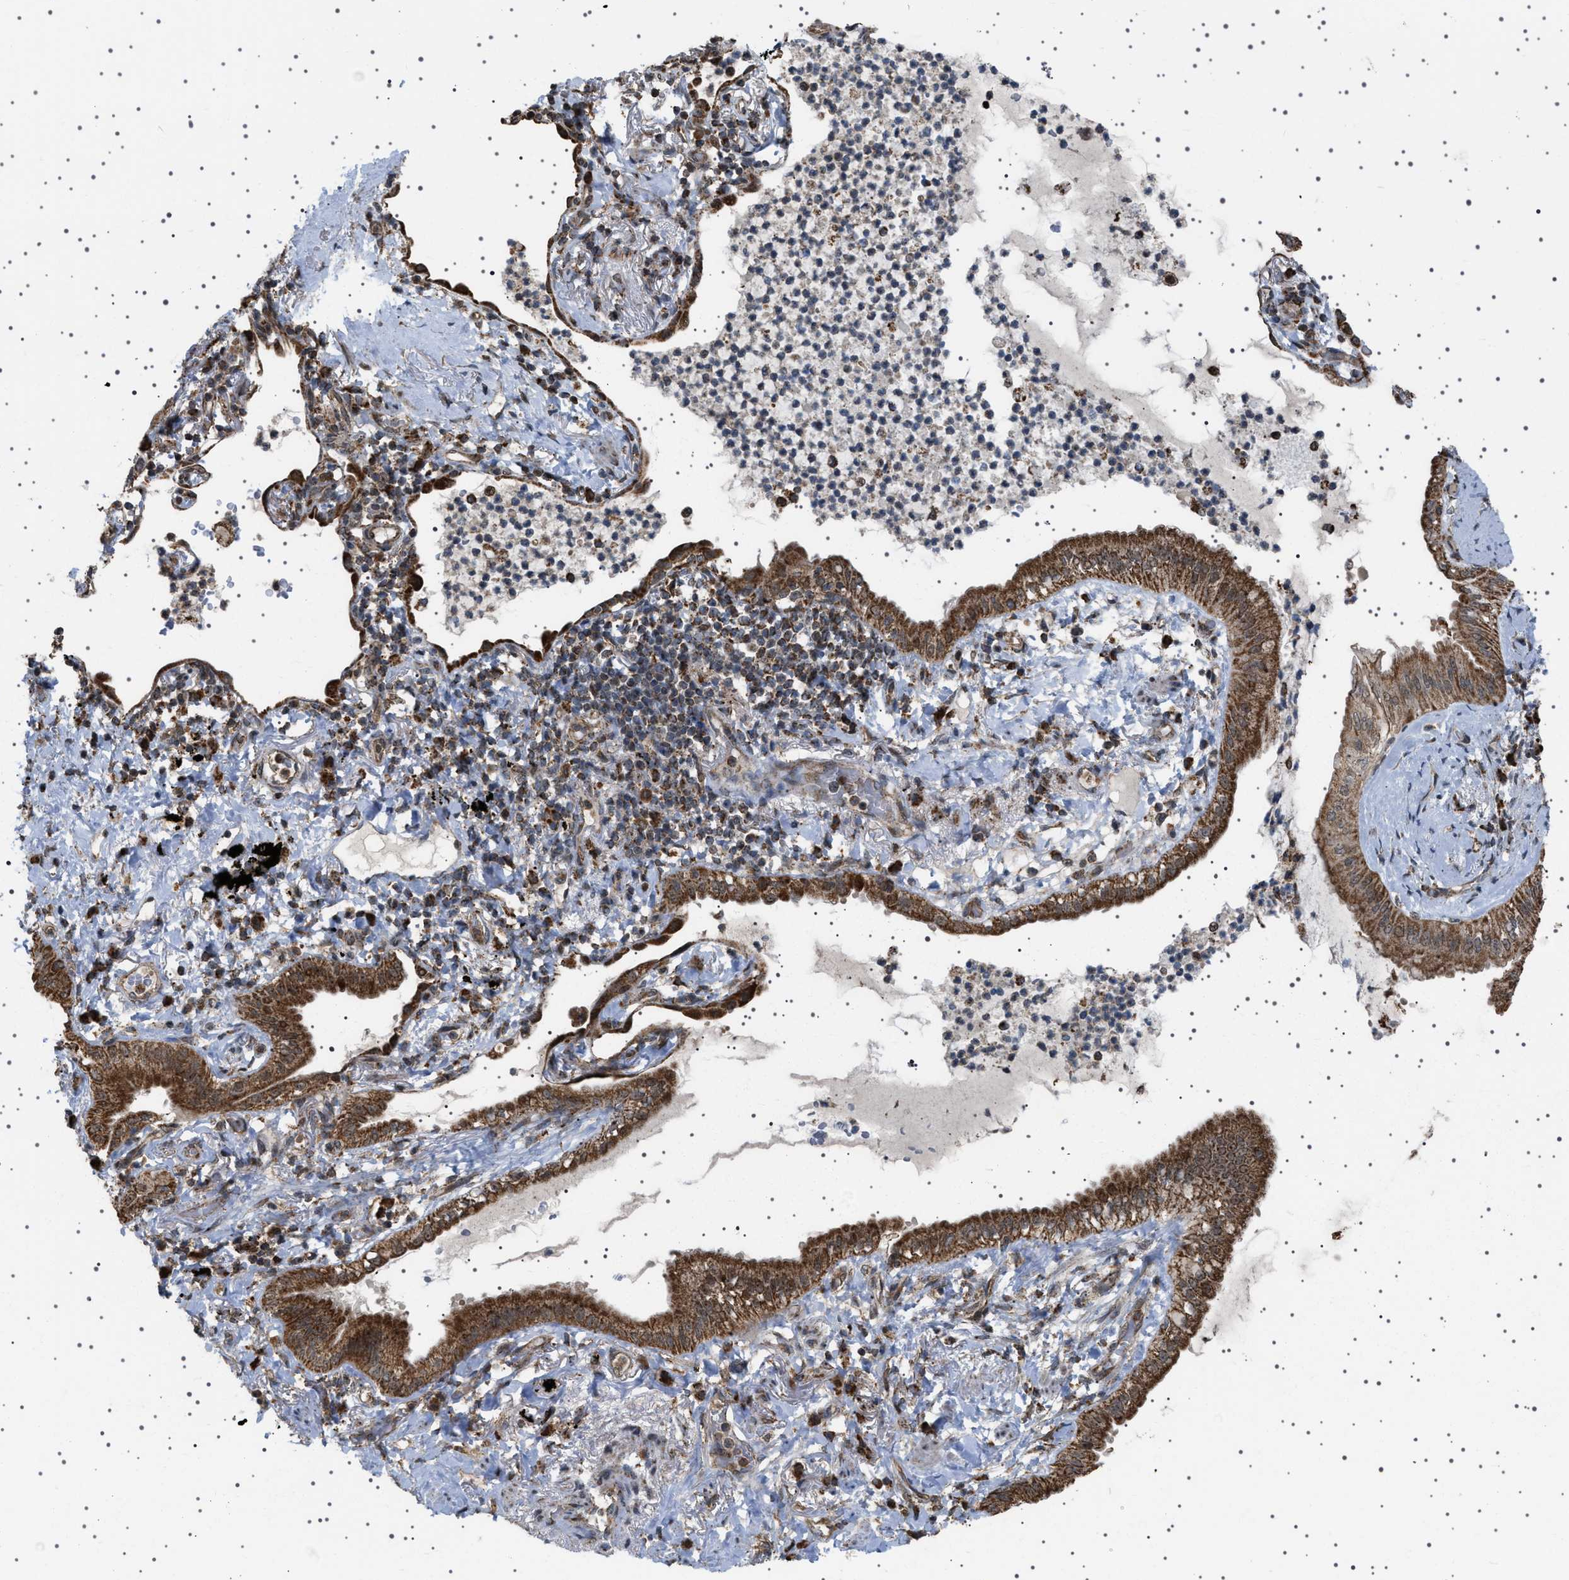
{"staining": {"intensity": "moderate", "quantity": ">75%", "location": "cytoplasmic/membranous"}, "tissue": "lung cancer", "cell_type": "Tumor cells", "image_type": "cancer", "snomed": [{"axis": "morphology", "description": "Normal tissue, NOS"}, {"axis": "morphology", "description": "Adenocarcinoma, NOS"}, {"axis": "topography", "description": "Bronchus"}, {"axis": "topography", "description": "Lung"}], "caption": "High-magnification brightfield microscopy of lung adenocarcinoma stained with DAB (3,3'-diaminobenzidine) (brown) and counterstained with hematoxylin (blue). tumor cells exhibit moderate cytoplasmic/membranous staining is seen in approximately>75% of cells. (Brightfield microscopy of DAB IHC at high magnification).", "gene": "MELK", "patient": {"sex": "female", "age": 70}}